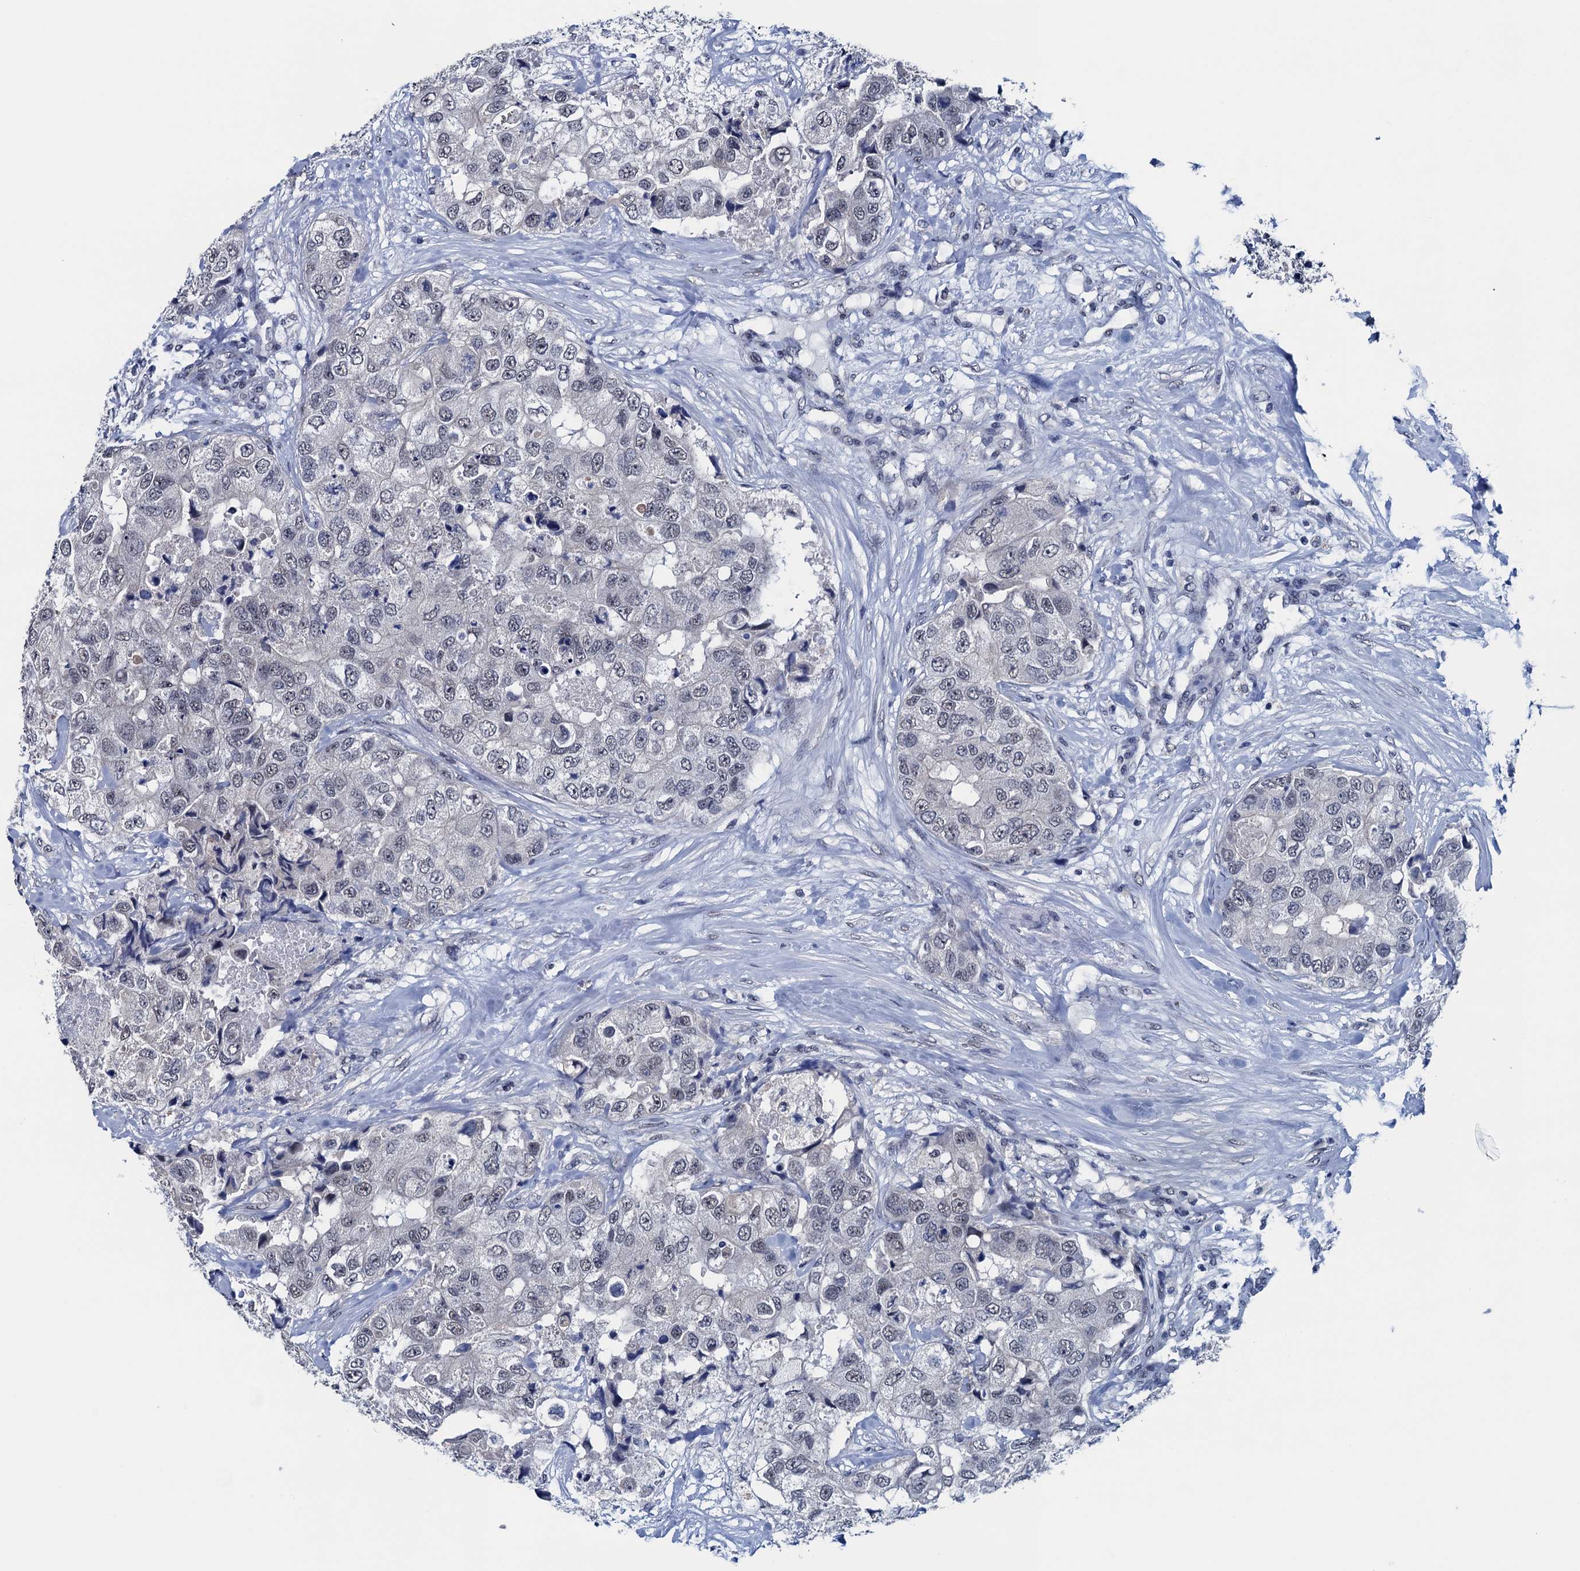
{"staining": {"intensity": "weak", "quantity": "<25%", "location": "nuclear"}, "tissue": "breast cancer", "cell_type": "Tumor cells", "image_type": "cancer", "snomed": [{"axis": "morphology", "description": "Duct carcinoma"}, {"axis": "topography", "description": "Breast"}], "caption": "This image is of breast cancer stained with immunohistochemistry to label a protein in brown with the nuclei are counter-stained blue. There is no positivity in tumor cells.", "gene": "FNBP4", "patient": {"sex": "female", "age": 62}}